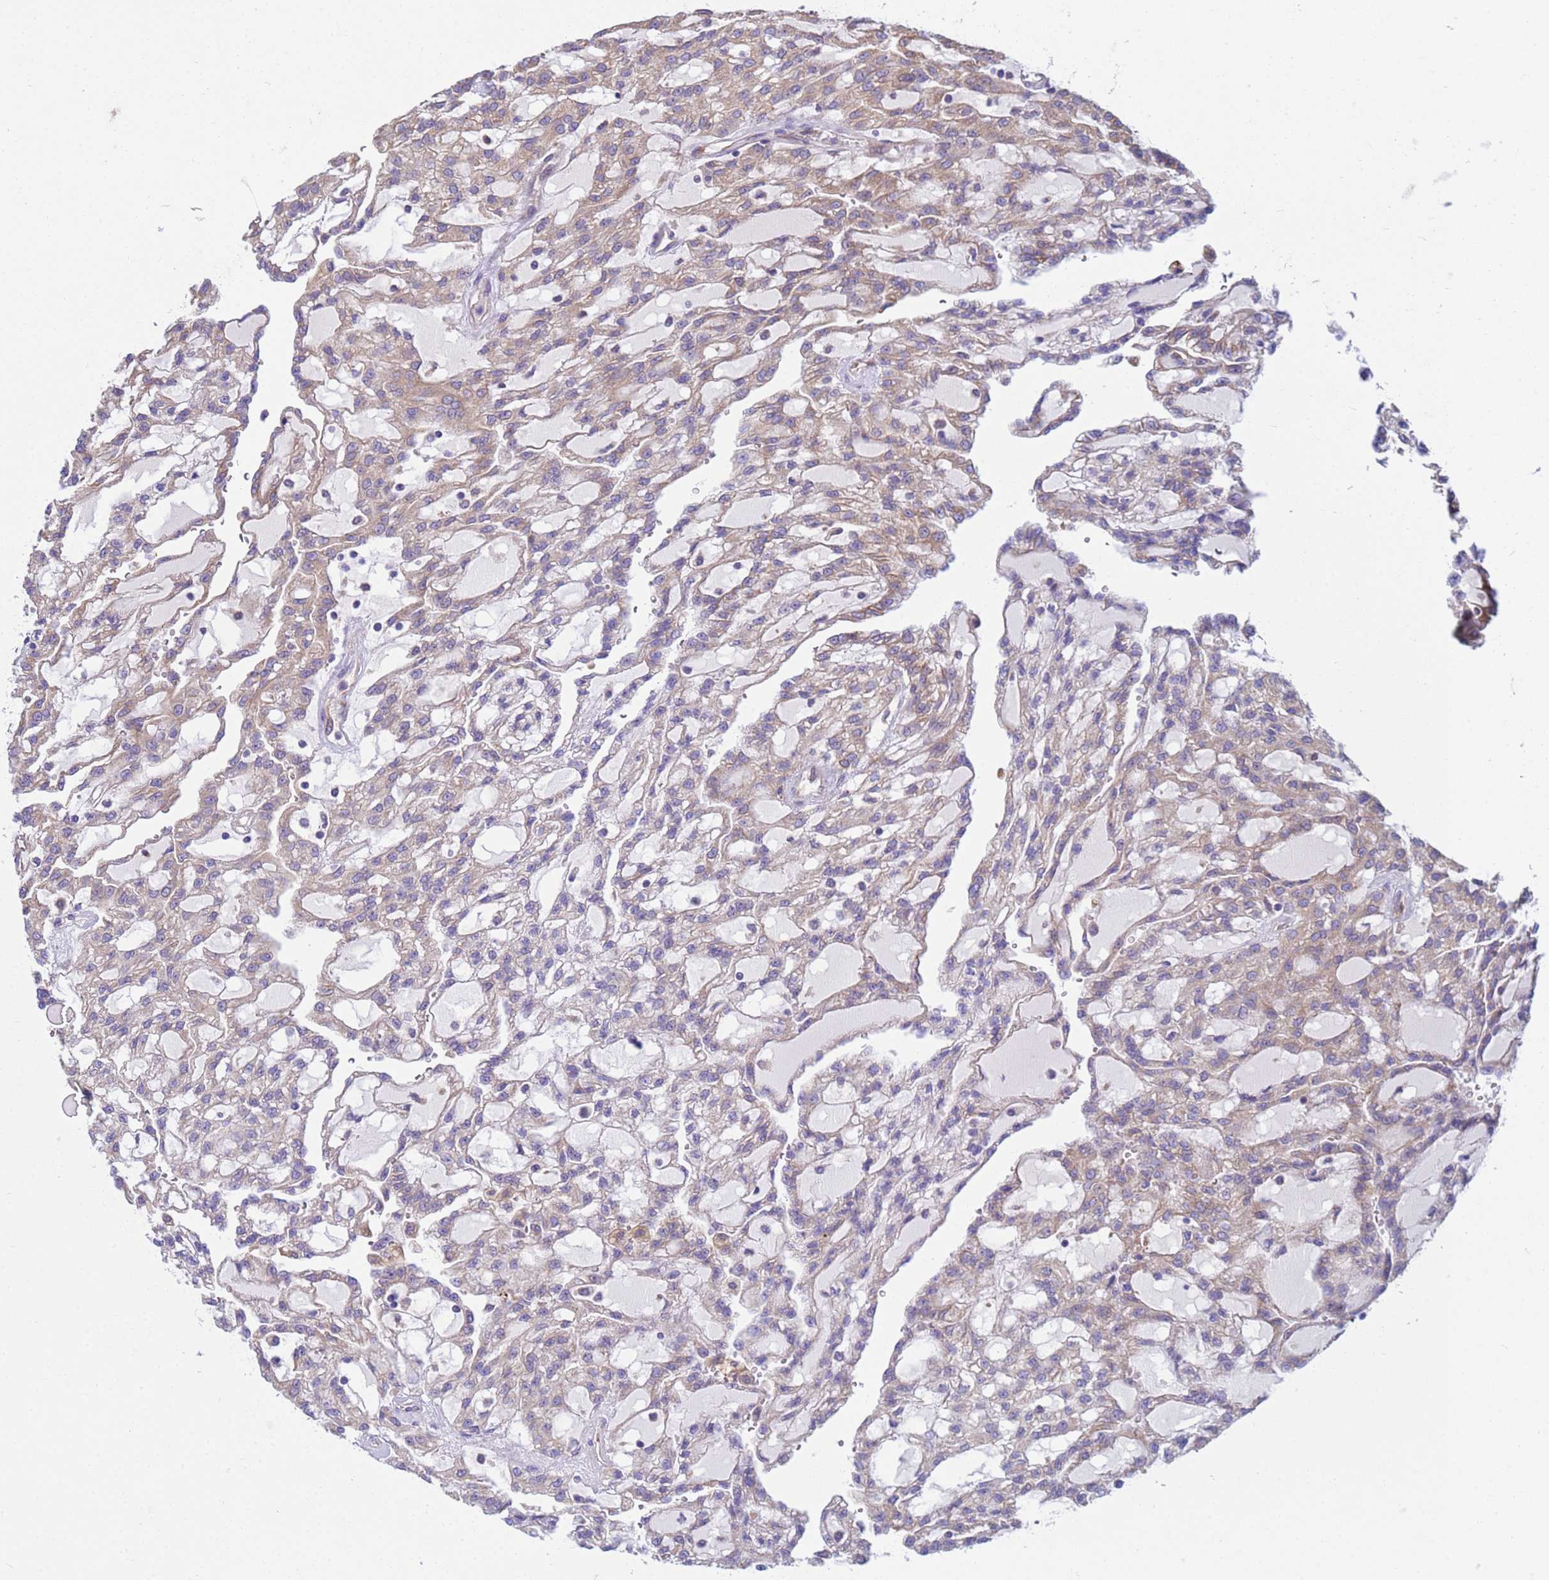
{"staining": {"intensity": "moderate", "quantity": "25%-75%", "location": "cytoplasmic/membranous"}, "tissue": "renal cancer", "cell_type": "Tumor cells", "image_type": "cancer", "snomed": [{"axis": "morphology", "description": "Adenocarcinoma, NOS"}, {"axis": "topography", "description": "Kidney"}], "caption": "The immunohistochemical stain labels moderate cytoplasmic/membranous positivity in tumor cells of renal cancer tissue. (IHC, brightfield microscopy, high magnification).", "gene": "THAP5", "patient": {"sex": "male", "age": 63}}